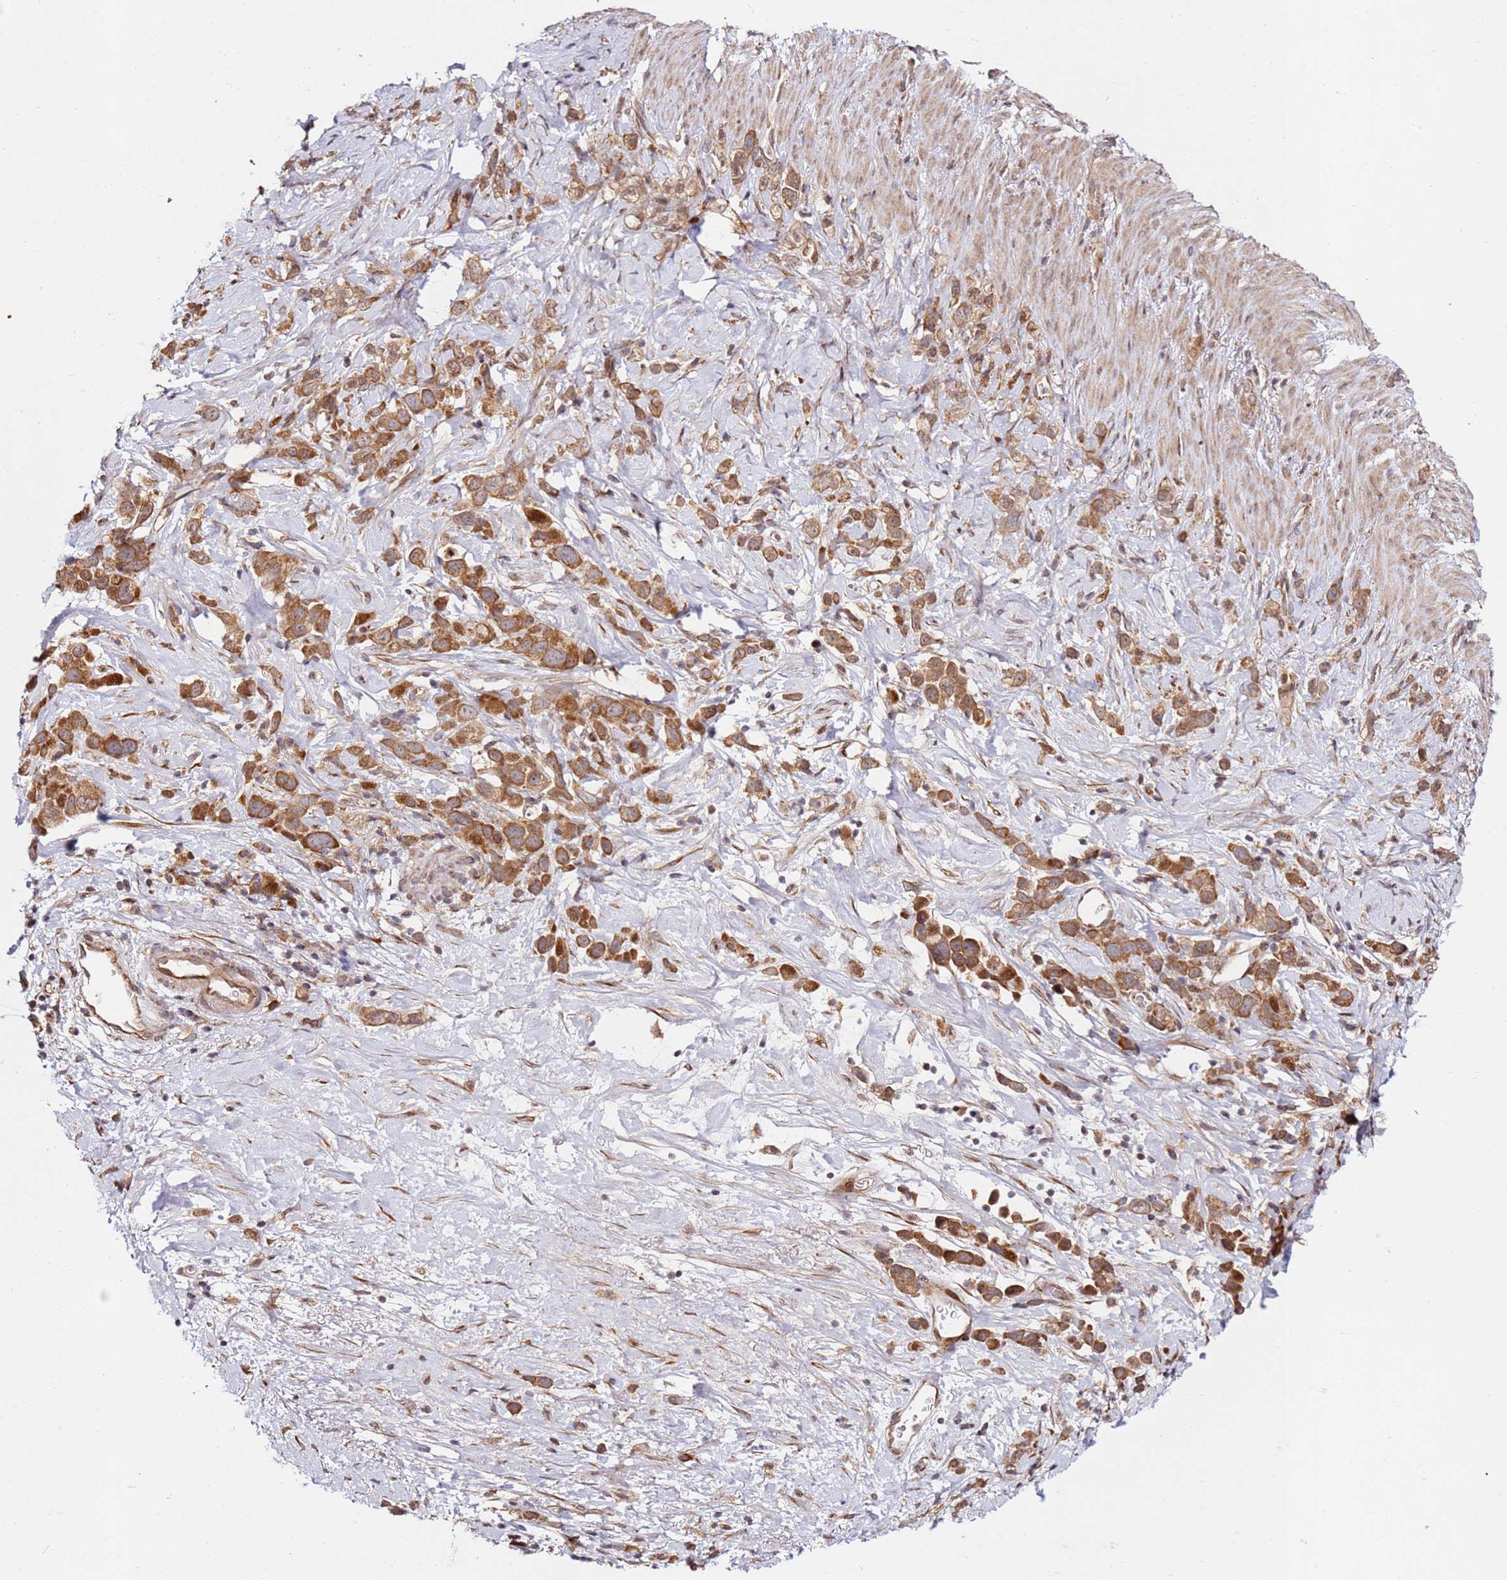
{"staining": {"intensity": "strong", "quantity": ">75%", "location": "cytoplasmic/membranous"}, "tissue": "stomach cancer", "cell_type": "Tumor cells", "image_type": "cancer", "snomed": [{"axis": "morphology", "description": "Adenocarcinoma, NOS"}, {"axis": "topography", "description": "Stomach"}], "caption": "IHC of stomach adenocarcinoma displays high levels of strong cytoplasmic/membranous expression in approximately >75% of tumor cells. (DAB IHC with brightfield microscopy, high magnification).", "gene": "RPS3A", "patient": {"sex": "female", "age": 65}}